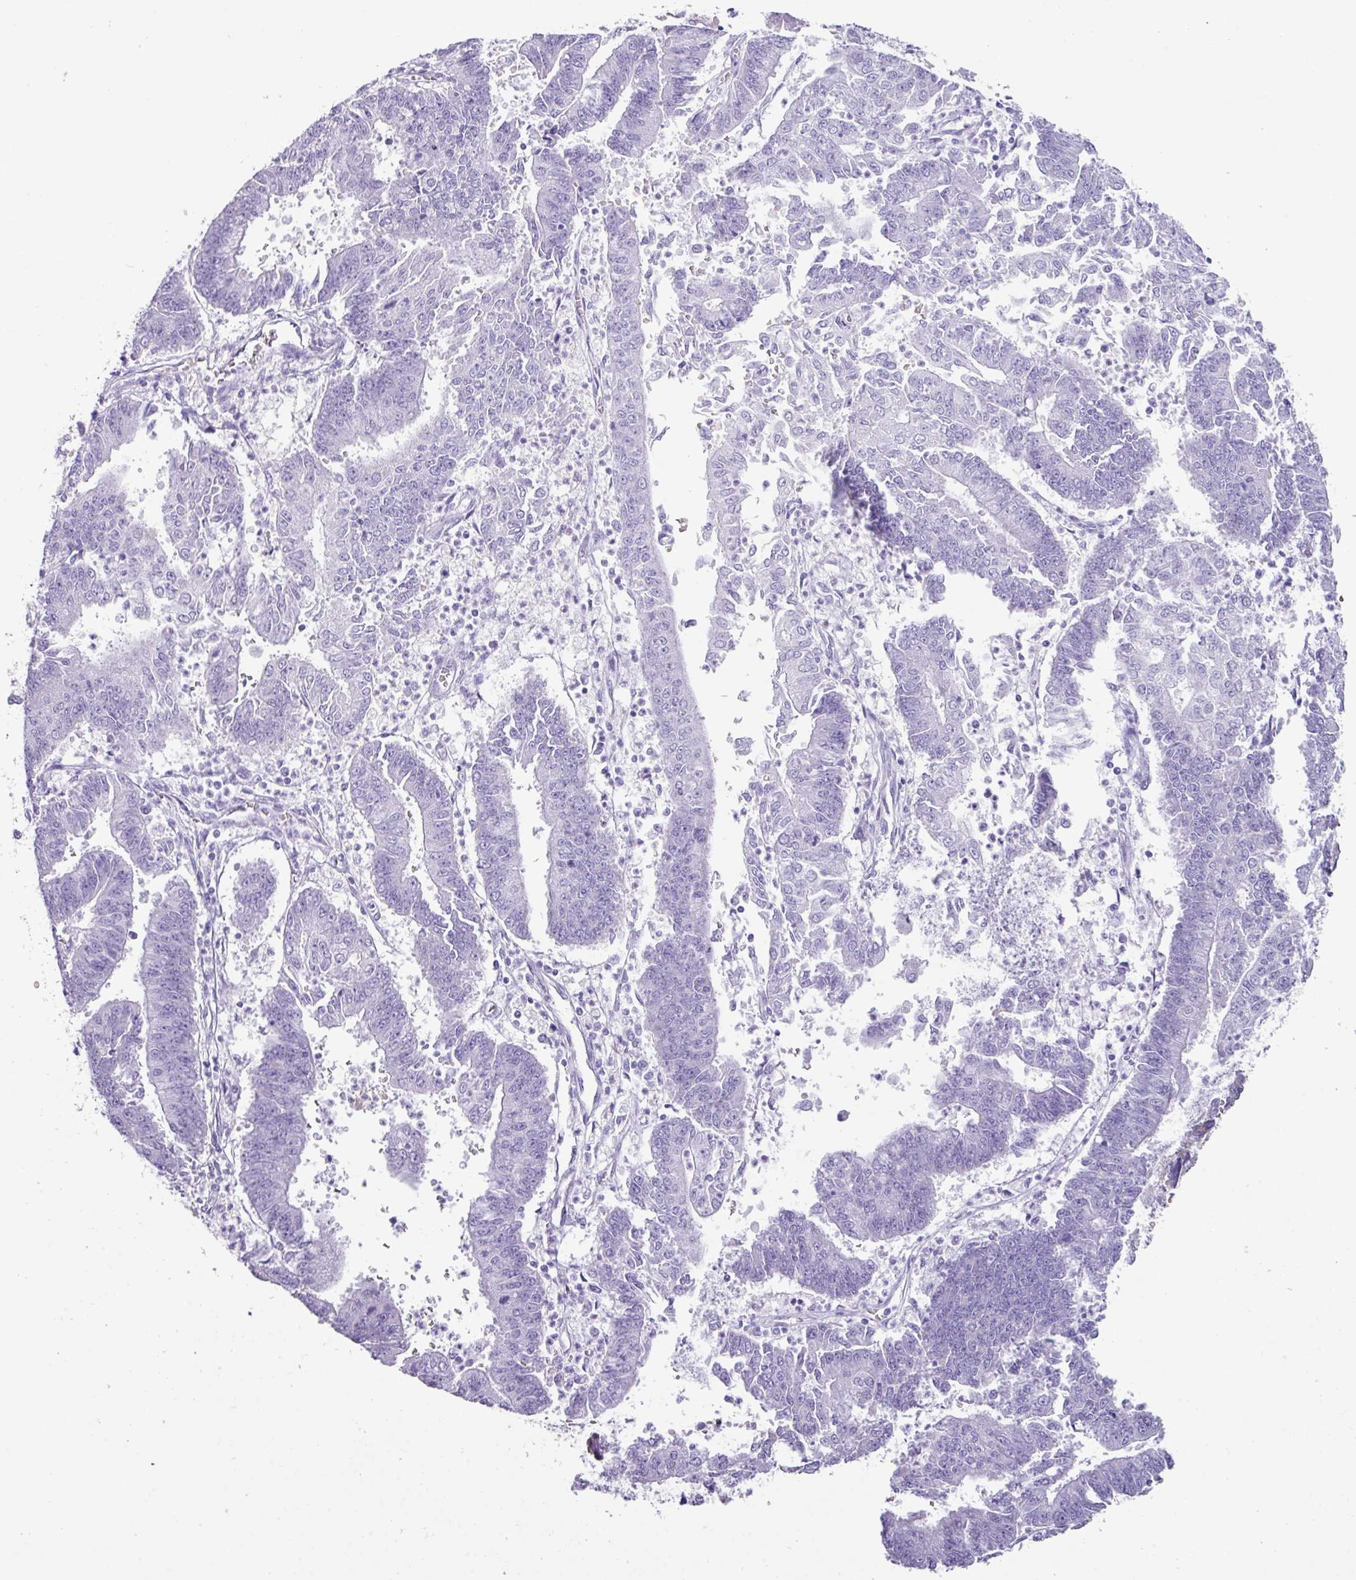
{"staining": {"intensity": "negative", "quantity": "none", "location": "none"}, "tissue": "endometrial cancer", "cell_type": "Tumor cells", "image_type": "cancer", "snomed": [{"axis": "morphology", "description": "Adenocarcinoma, NOS"}, {"axis": "topography", "description": "Endometrium"}], "caption": "DAB immunohistochemical staining of endometrial adenocarcinoma shows no significant staining in tumor cells.", "gene": "NCCRP1", "patient": {"sex": "female", "age": 73}}